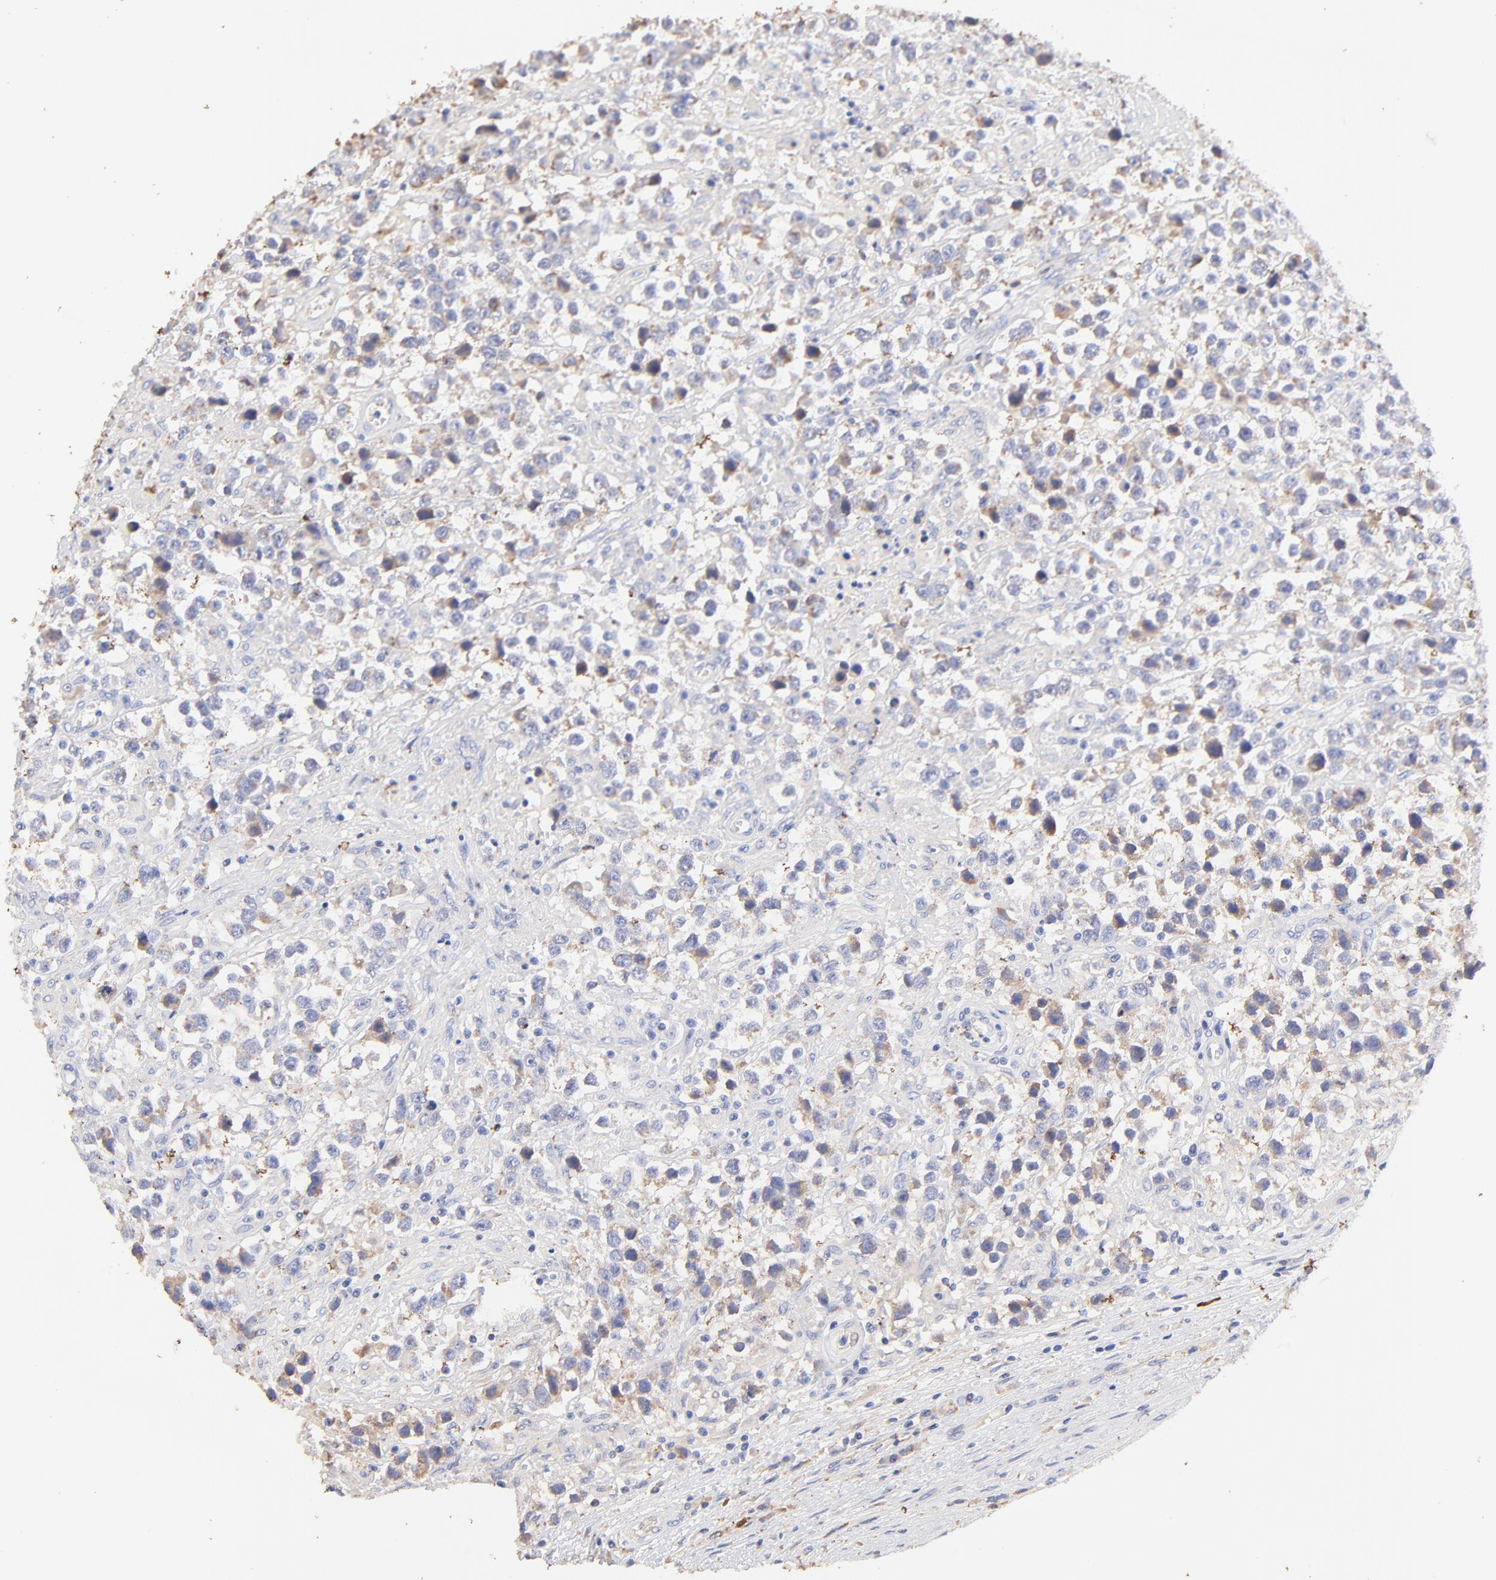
{"staining": {"intensity": "moderate", "quantity": ">75%", "location": "cytoplasmic/membranous"}, "tissue": "testis cancer", "cell_type": "Tumor cells", "image_type": "cancer", "snomed": [{"axis": "morphology", "description": "Seminoma, NOS"}, {"axis": "topography", "description": "Testis"}], "caption": "Moderate cytoplasmic/membranous expression is seen in about >75% of tumor cells in testis seminoma.", "gene": "IGLV7-43", "patient": {"sex": "male", "age": 43}}